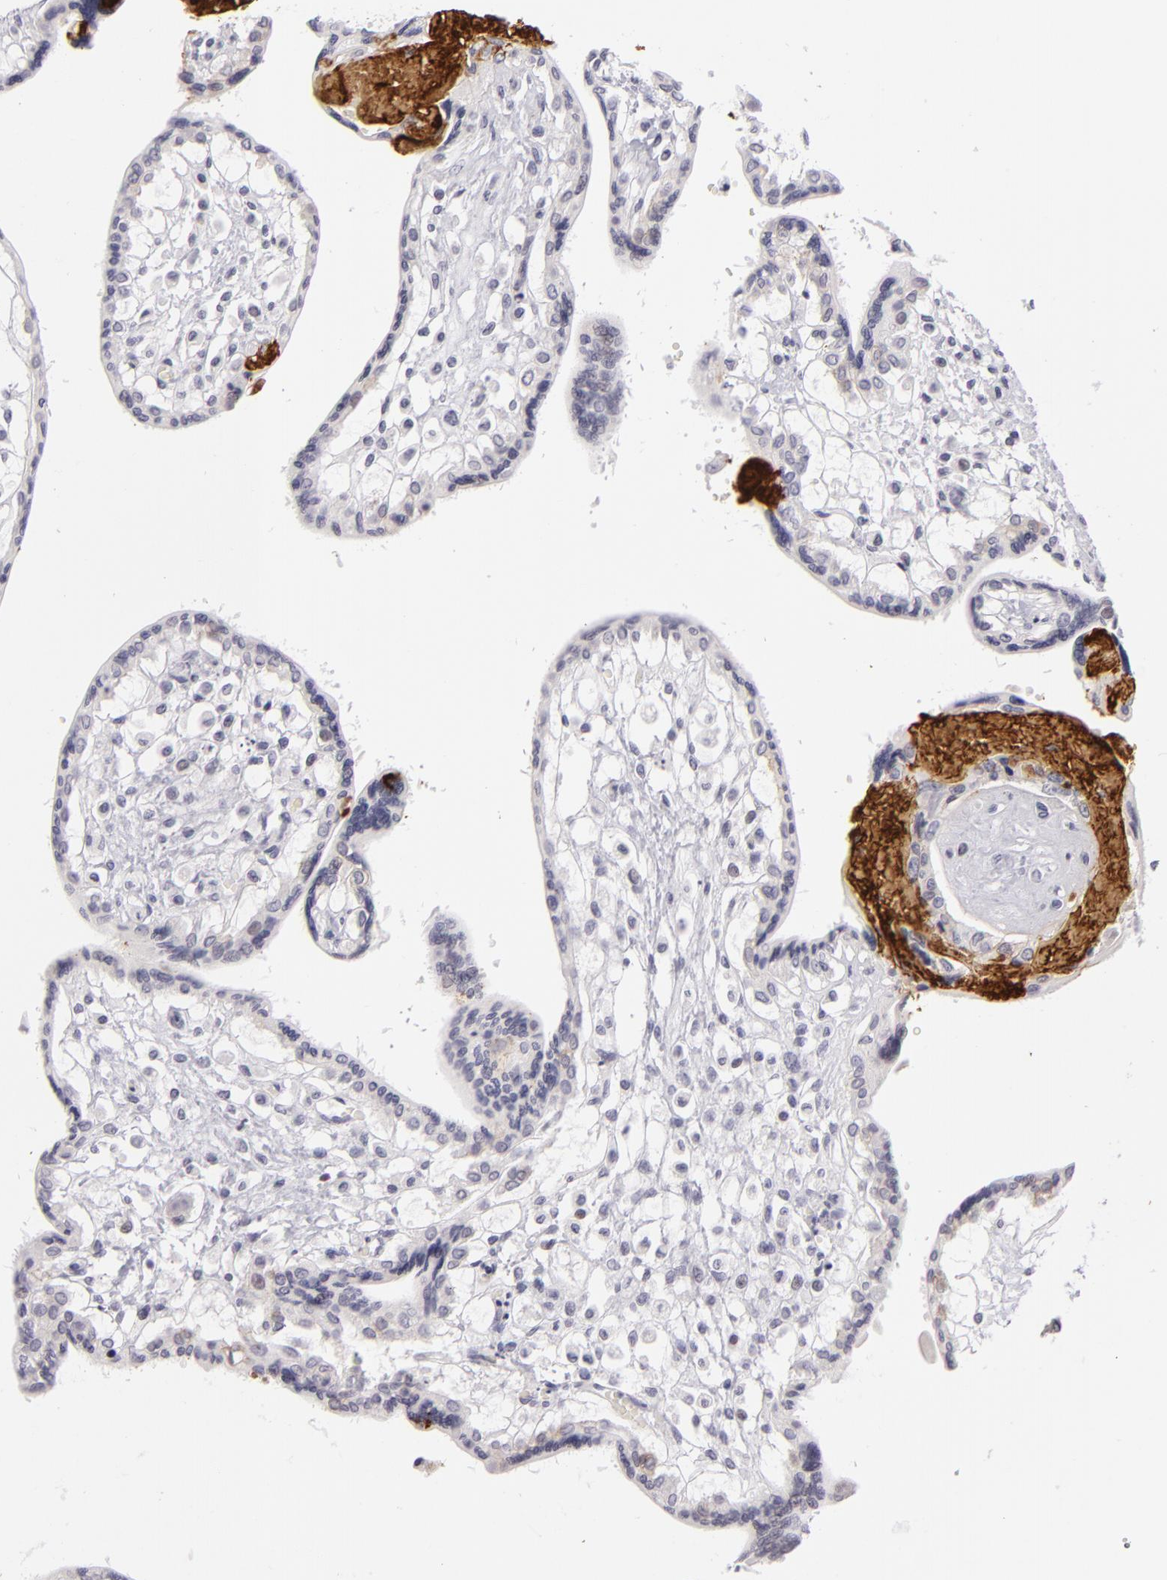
{"staining": {"intensity": "negative", "quantity": "none", "location": "none"}, "tissue": "placenta", "cell_type": "Decidual cells", "image_type": "normal", "snomed": [{"axis": "morphology", "description": "Normal tissue, NOS"}, {"axis": "topography", "description": "Placenta"}], "caption": "The immunohistochemistry micrograph has no significant expression in decidual cells of placenta. (Brightfield microscopy of DAB (3,3'-diaminobenzidine) immunohistochemistry (IHC) at high magnification).", "gene": "CTNNB1", "patient": {"sex": "female", "age": 31}}